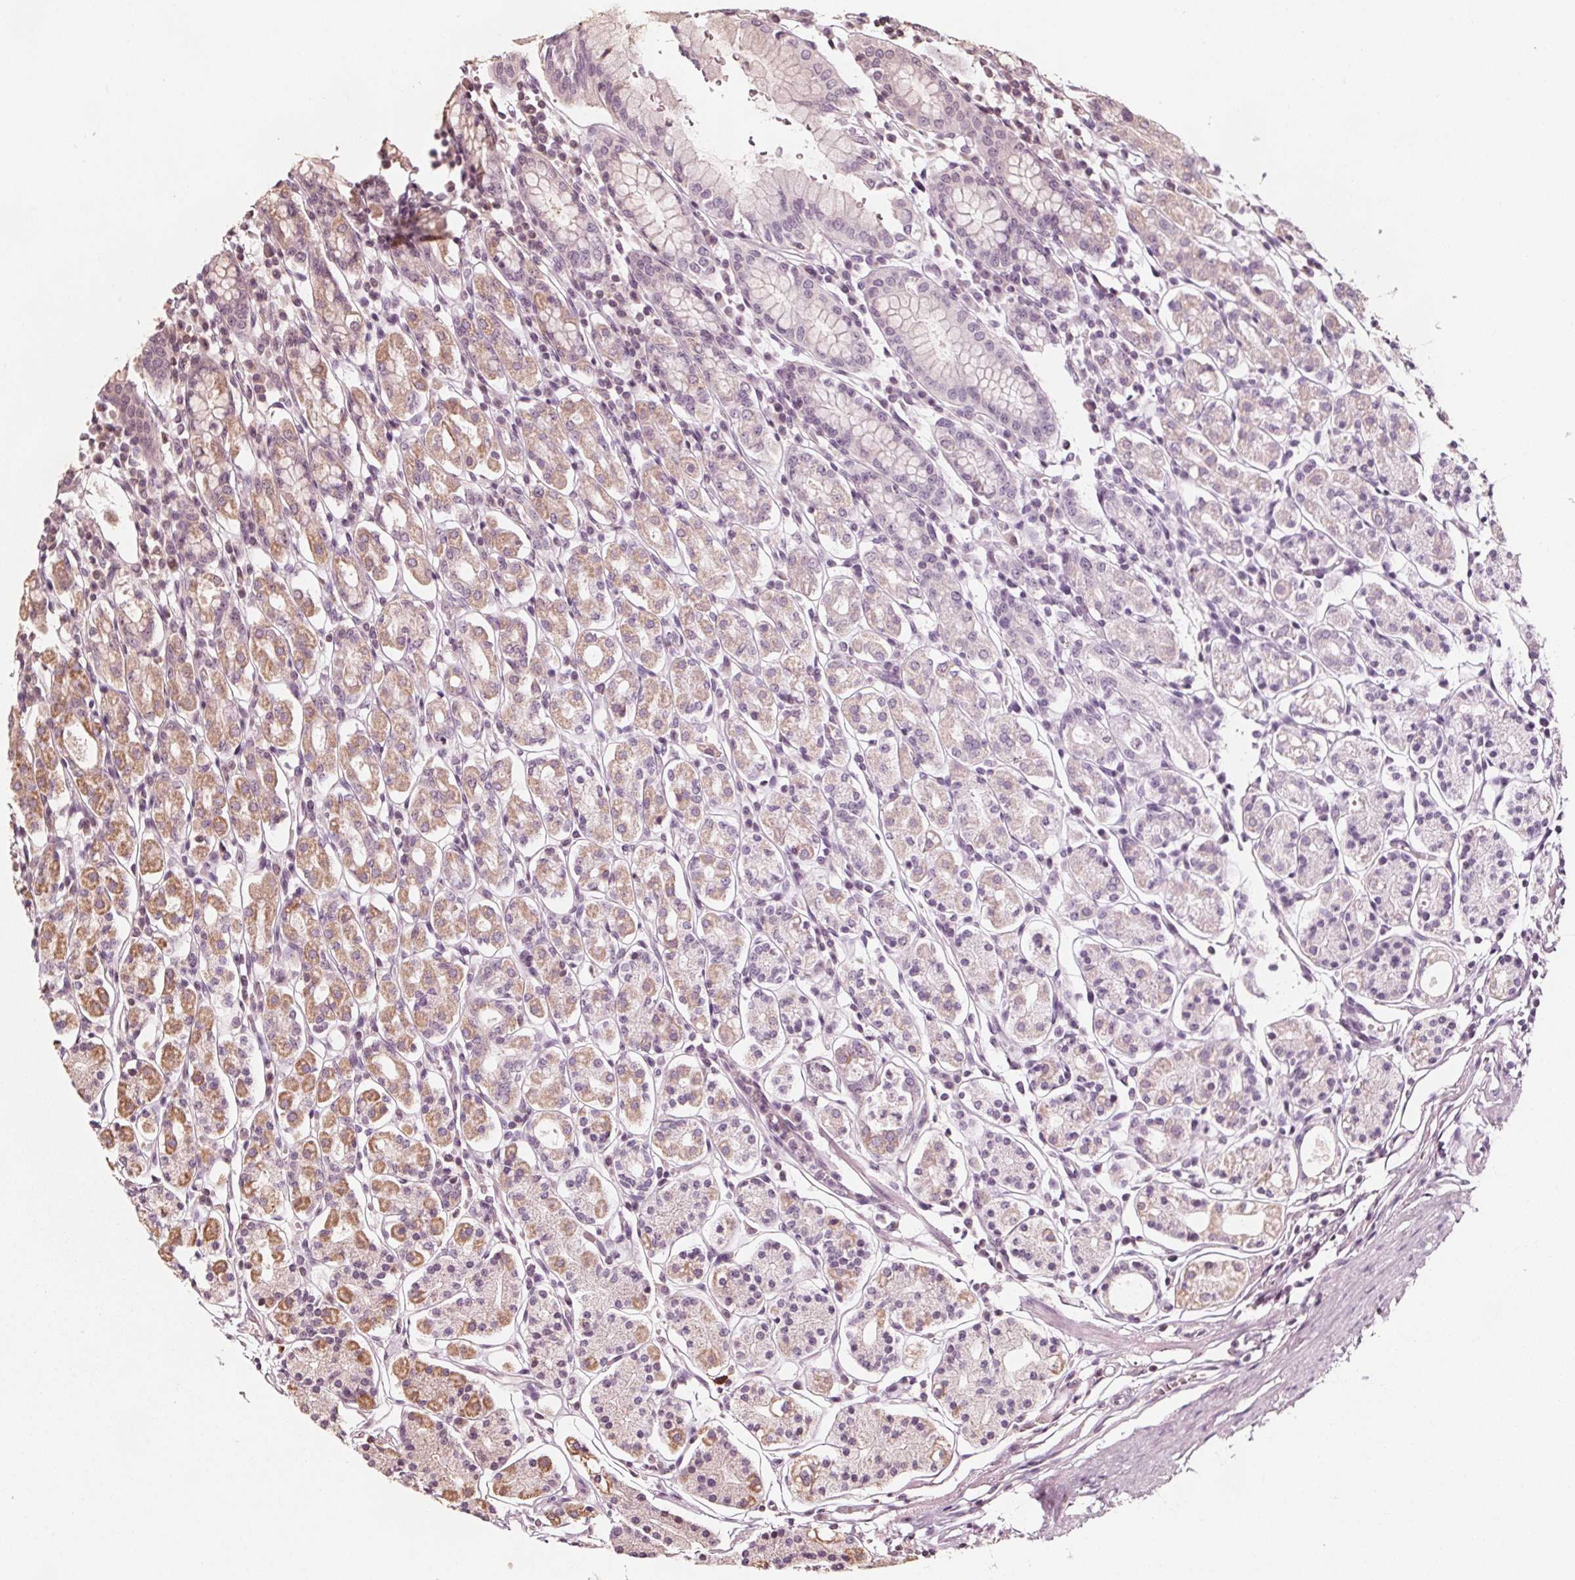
{"staining": {"intensity": "moderate", "quantity": "<25%", "location": "cytoplasmic/membranous"}, "tissue": "stomach", "cell_type": "Glandular cells", "image_type": "normal", "snomed": [{"axis": "morphology", "description": "Normal tissue, NOS"}, {"axis": "topography", "description": "Stomach, upper"}, {"axis": "topography", "description": "Stomach"}], "caption": "Protein analysis of unremarkable stomach shows moderate cytoplasmic/membranous staining in approximately <25% of glandular cells. The staining was performed using DAB (3,3'-diaminobenzidine) to visualize the protein expression in brown, while the nuclei were stained in blue with hematoxylin (Magnification: 20x).", "gene": "AIP", "patient": {"sex": "male", "age": 62}}